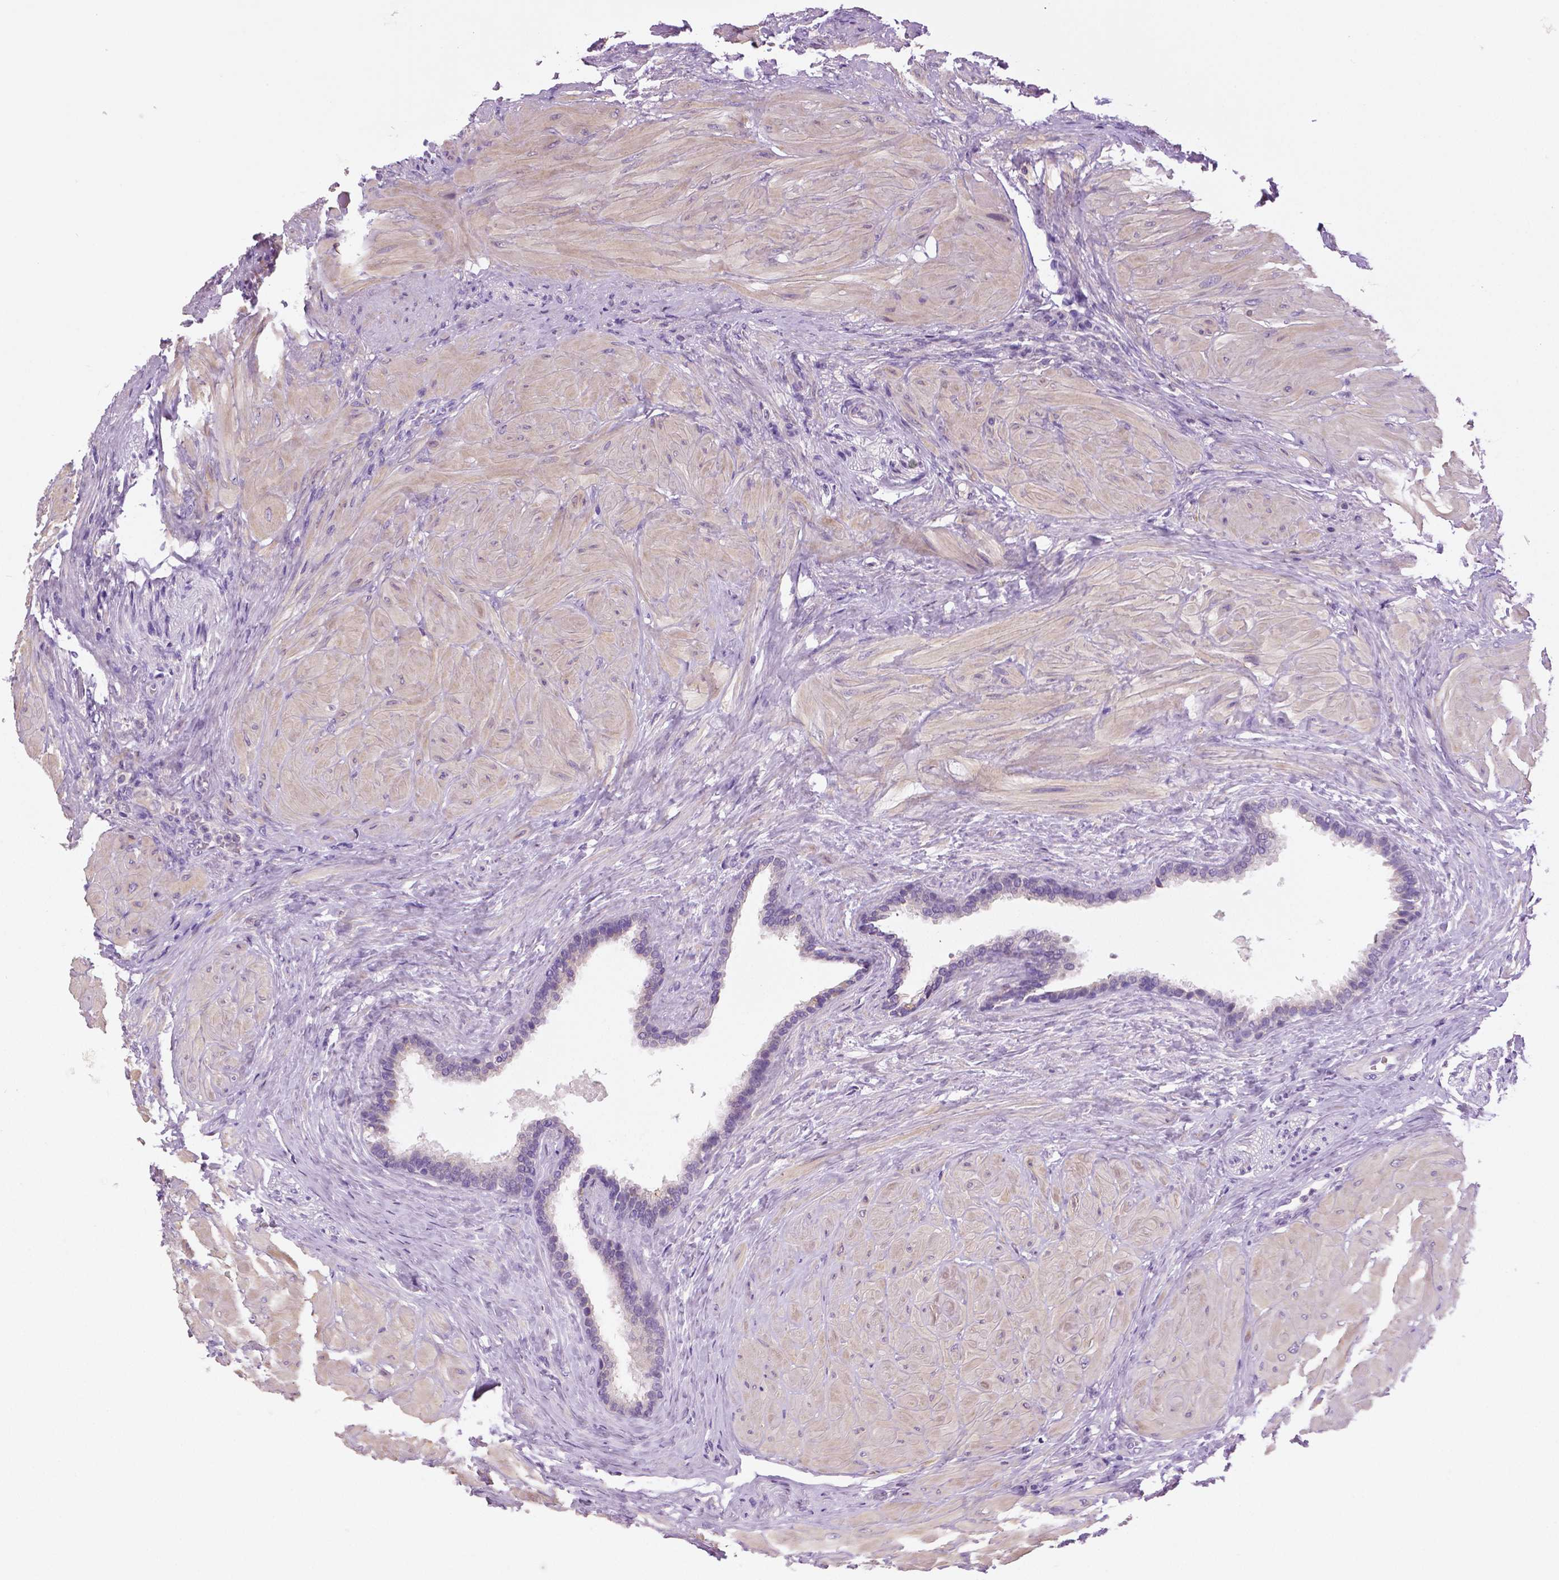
{"staining": {"intensity": "weak", "quantity": "<25%", "location": "cytoplasmic/membranous"}, "tissue": "seminal vesicle", "cell_type": "Glandular cells", "image_type": "normal", "snomed": [{"axis": "morphology", "description": "Normal tissue, NOS"}, {"axis": "topography", "description": "Seminal veicle"}], "caption": "Protein analysis of benign seminal vesicle exhibits no significant expression in glandular cells. Brightfield microscopy of immunohistochemistry (IHC) stained with DAB (brown) and hematoxylin (blue), captured at high magnification.", "gene": "DNAH12", "patient": {"sex": "male", "age": 57}}